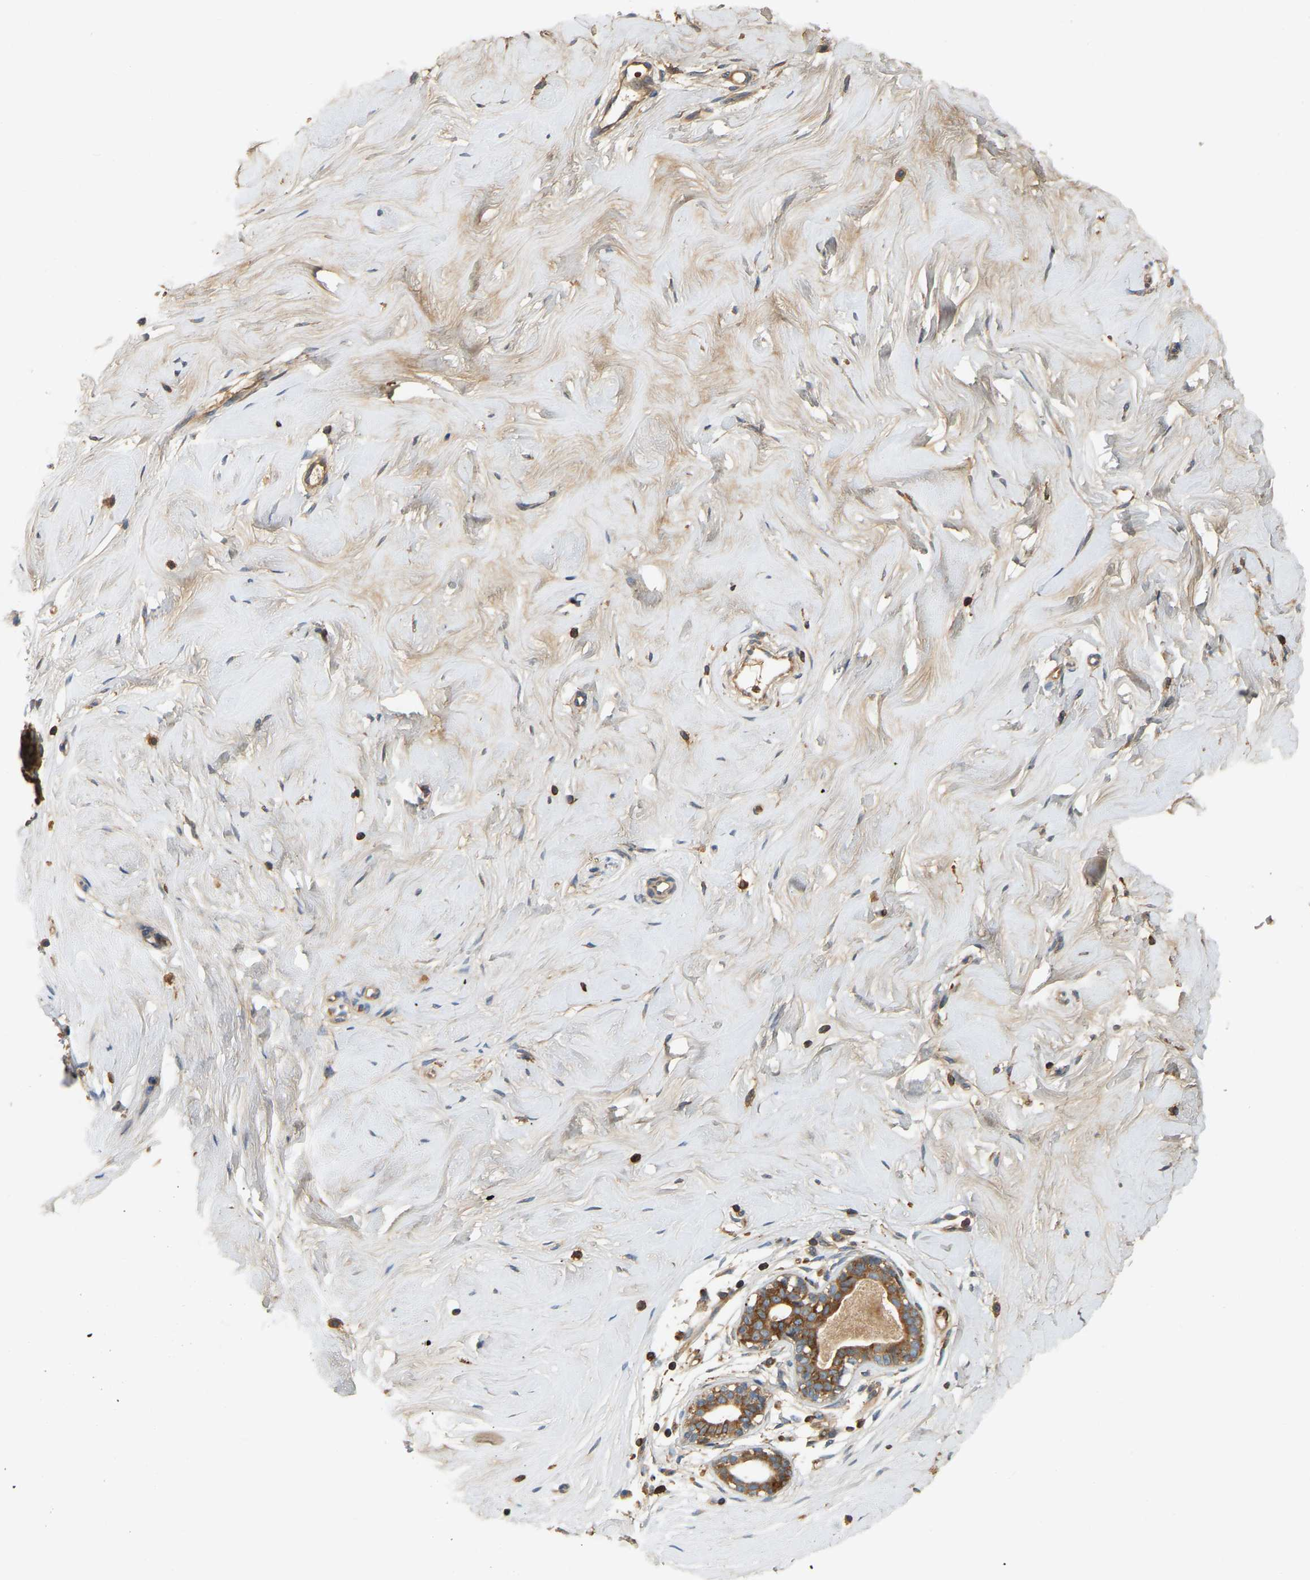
{"staining": {"intensity": "weak", "quantity": "25%-75%", "location": "cytoplasmic/membranous"}, "tissue": "breast", "cell_type": "Adipocytes", "image_type": "normal", "snomed": [{"axis": "morphology", "description": "Normal tissue, NOS"}, {"axis": "topography", "description": "Breast"}], "caption": "The histopathology image demonstrates immunohistochemical staining of benign breast. There is weak cytoplasmic/membranous positivity is seen in approximately 25%-75% of adipocytes.", "gene": "AKAP13", "patient": {"sex": "female", "age": 23}}